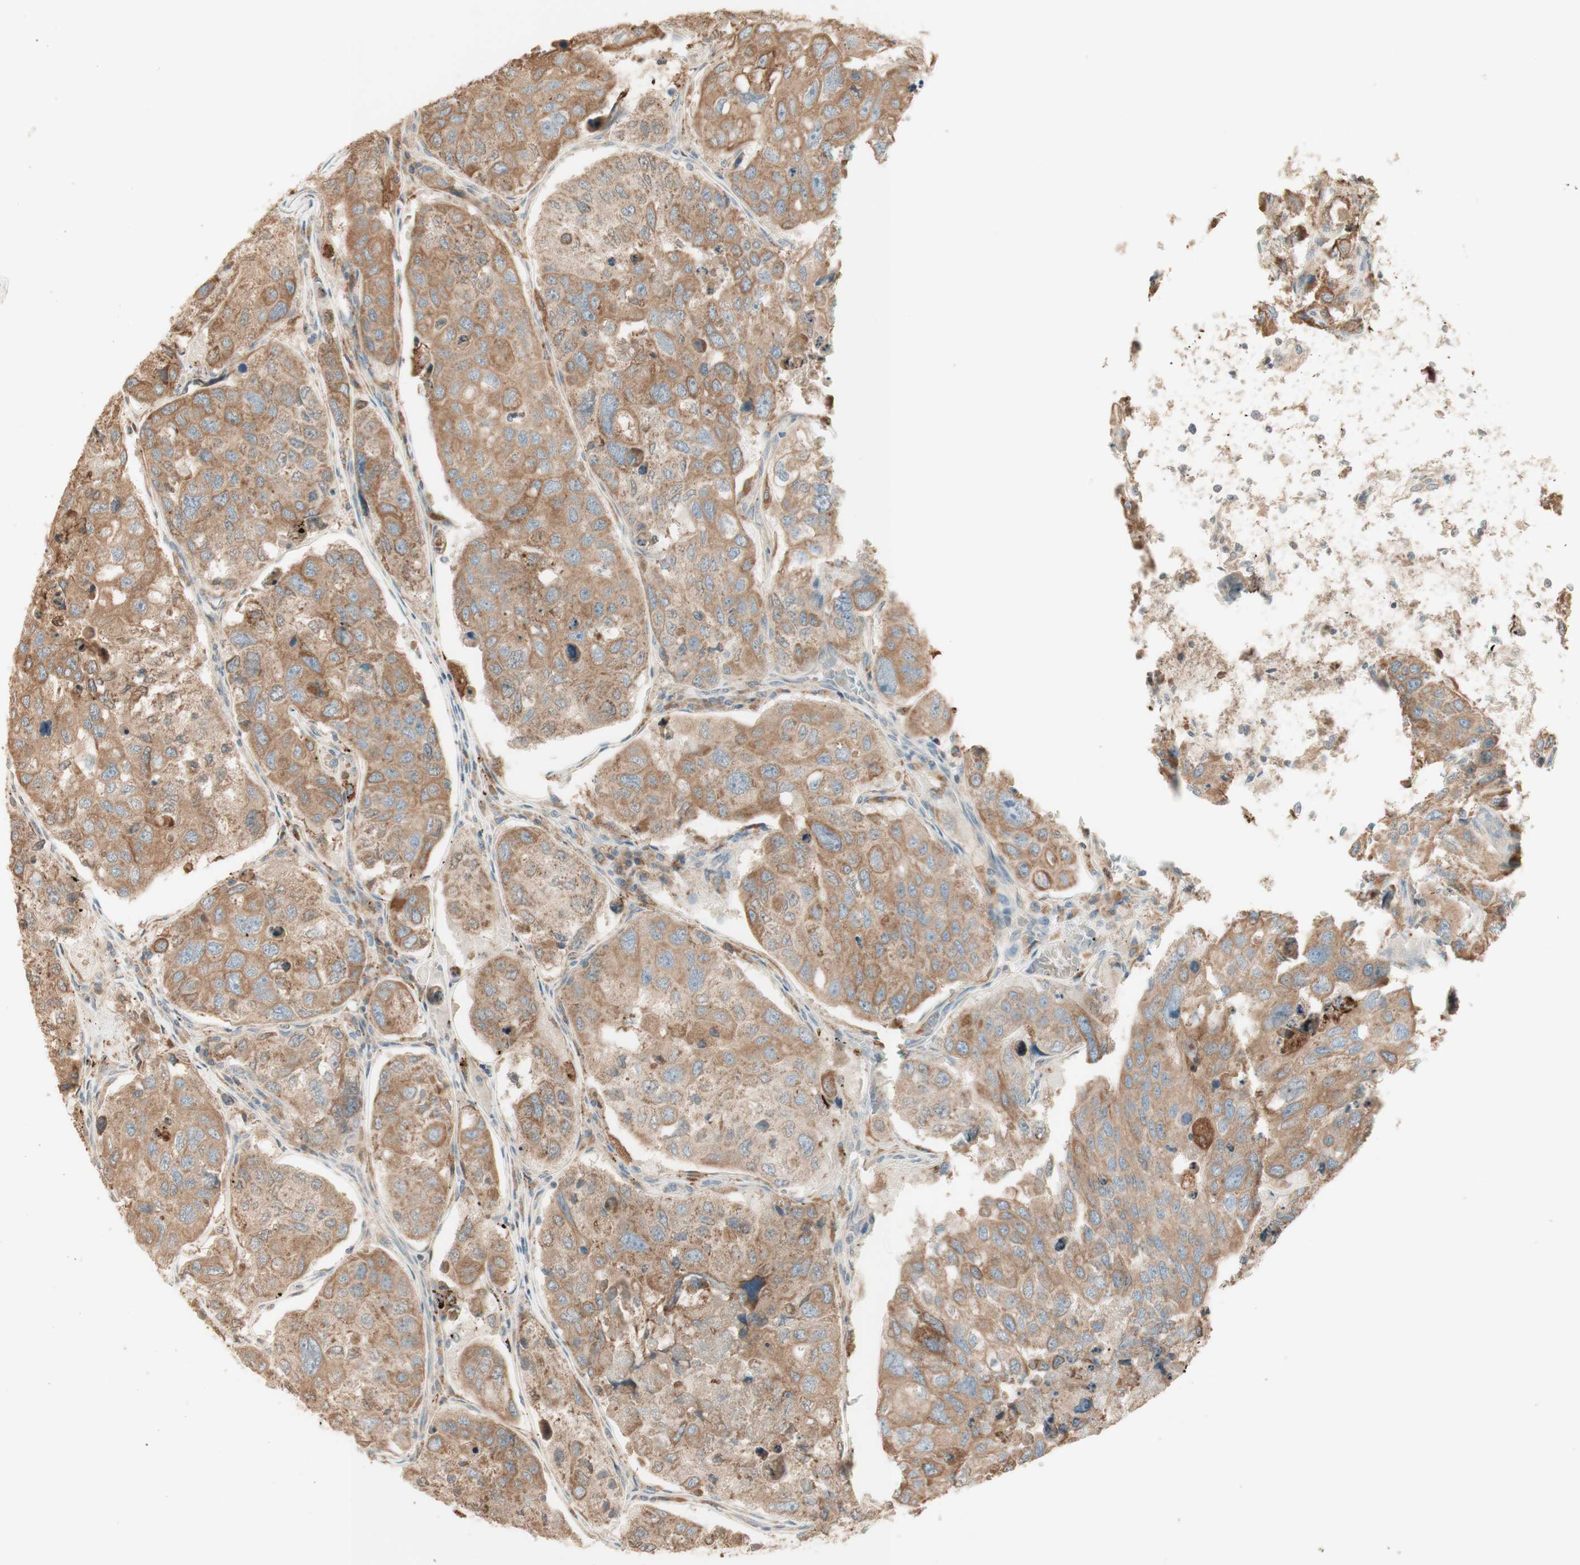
{"staining": {"intensity": "moderate", "quantity": ">75%", "location": "cytoplasmic/membranous"}, "tissue": "urothelial cancer", "cell_type": "Tumor cells", "image_type": "cancer", "snomed": [{"axis": "morphology", "description": "Urothelial carcinoma, High grade"}, {"axis": "topography", "description": "Lymph node"}, {"axis": "topography", "description": "Urinary bladder"}], "caption": "Approximately >75% of tumor cells in urothelial cancer show moderate cytoplasmic/membranous protein expression as visualized by brown immunohistochemical staining.", "gene": "CLCN2", "patient": {"sex": "male", "age": 51}}